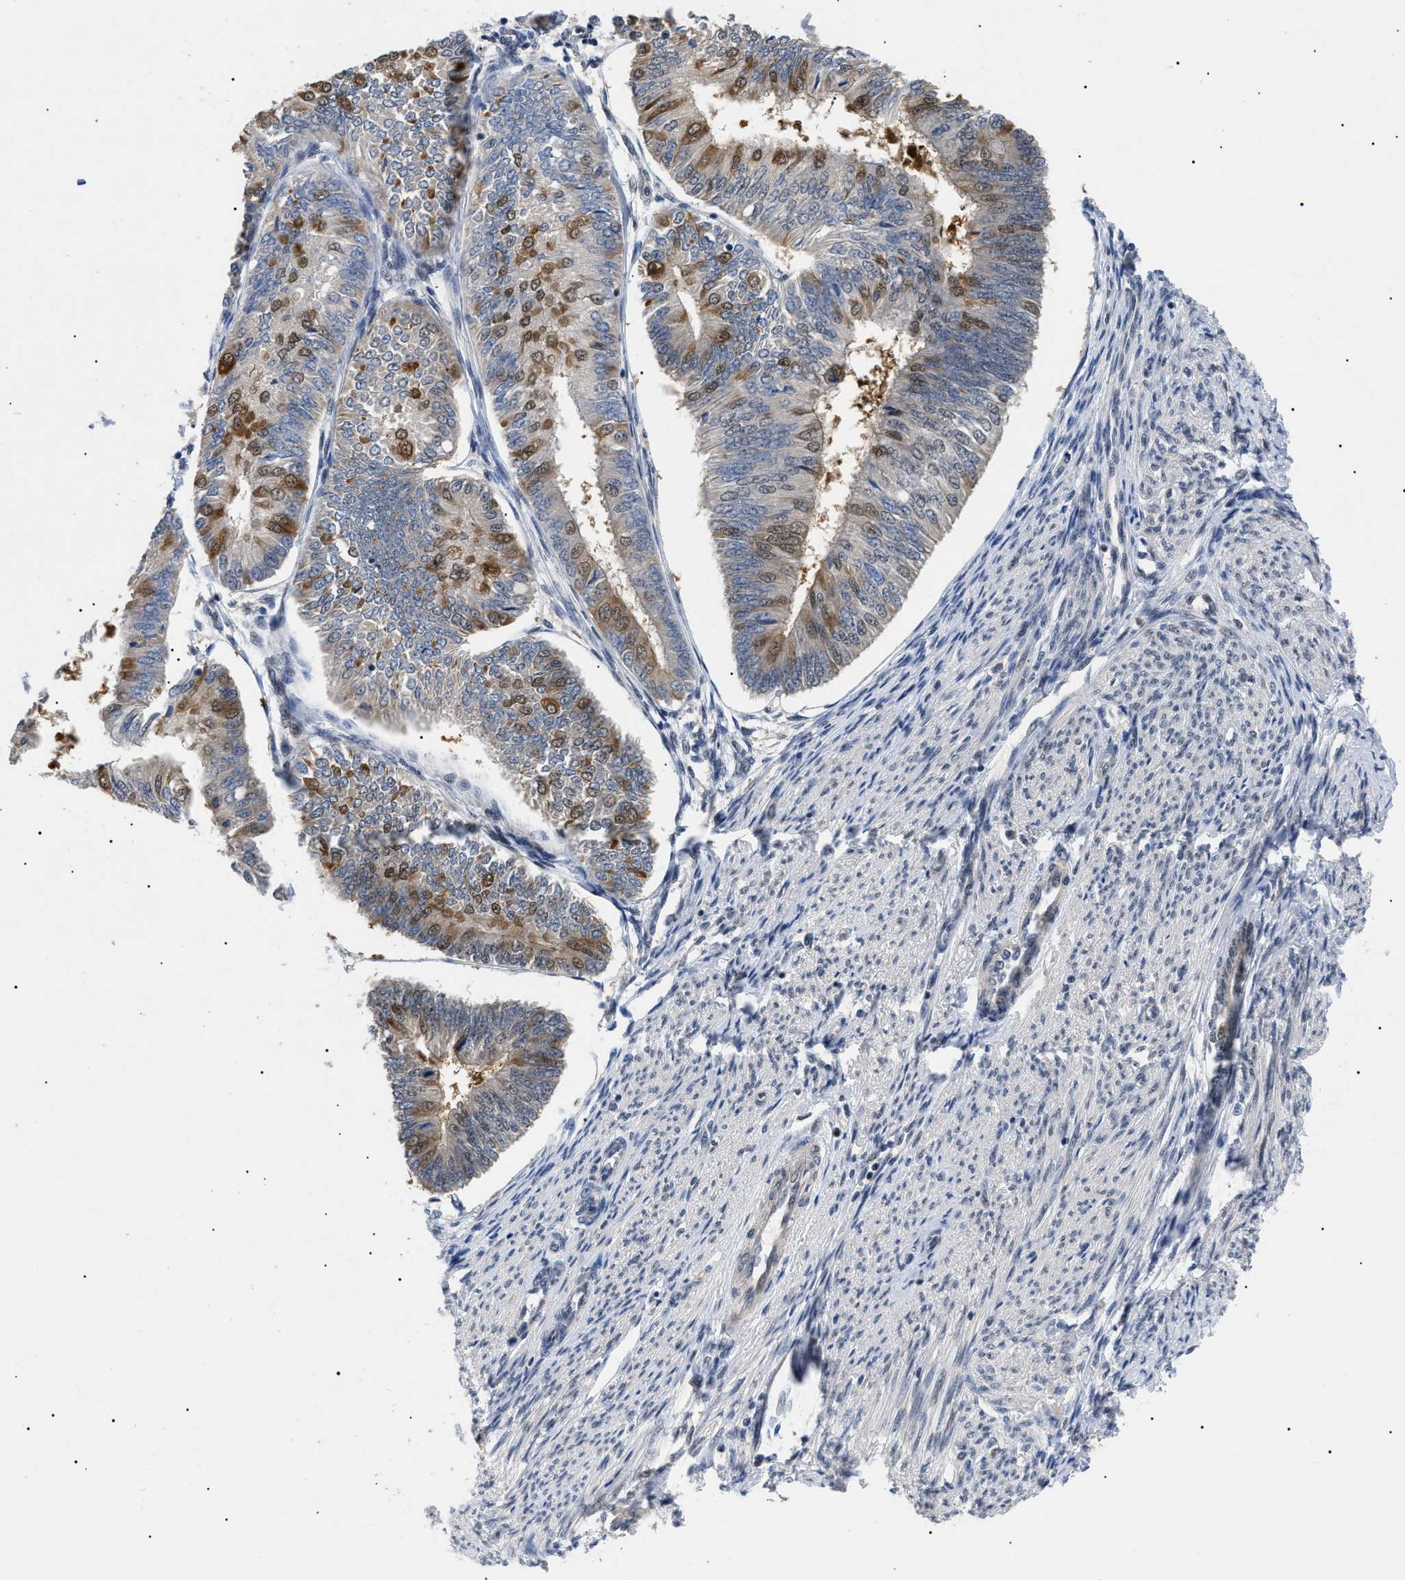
{"staining": {"intensity": "moderate", "quantity": "25%-75%", "location": "cytoplasmic/membranous,nuclear"}, "tissue": "endometrial cancer", "cell_type": "Tumor cells", "image_type": "cancer", "snomed": [{"axis": "morphology", "description": "Adenocarcinoma, NOS"}, {"axis": "topography", "description": "Endometrium"}], "caption": "Adenocarcinoma (endometrial) was stained to show a protein in brown. There is medium levels of moderate cytoplasmic/membranous and nuclear staining in approximately 25%-75% of tumor cells.", "gene": "GARRE1", "patient": {"sex": "female", "age": 58}}